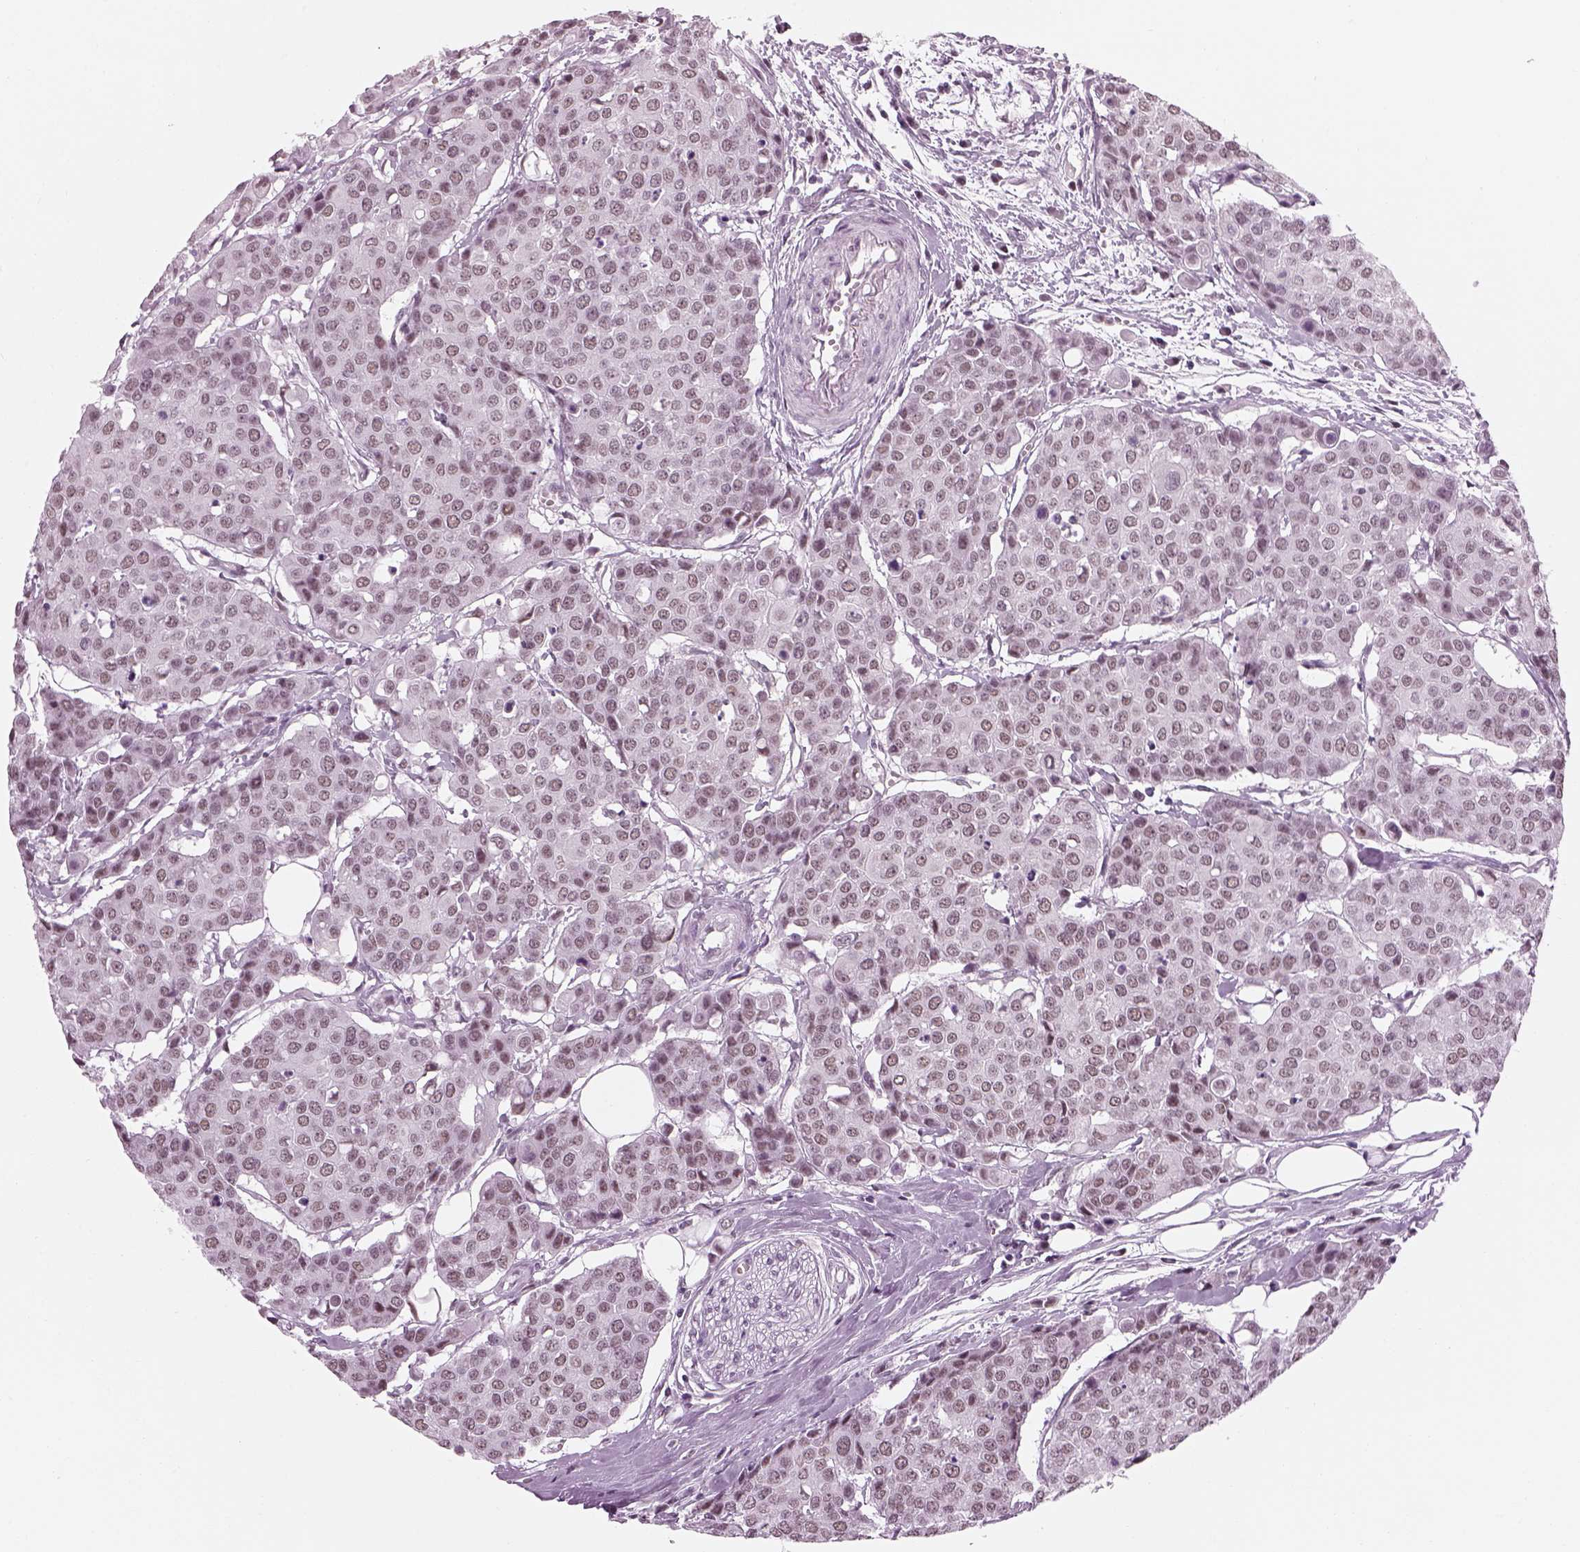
{"staining": {"intensity": "weak", "quantity": "<25%", "location": "nuclear"}, "tissue": "carcinoid", "cell_type": "Tumor cells", "image_type": "cancer", "snomed": [{"axis": "morphology", "description": "Carcinoid, malignant, NOS"}, {"axis": "topography", "description": "Colon"}], "caption": "This is an immunohistochemistry (IHC) image of carcinoid. There is no positivity in tumor cells.", "gene": "KCNG2", "patient": {"sex": "male", "age": 81}}